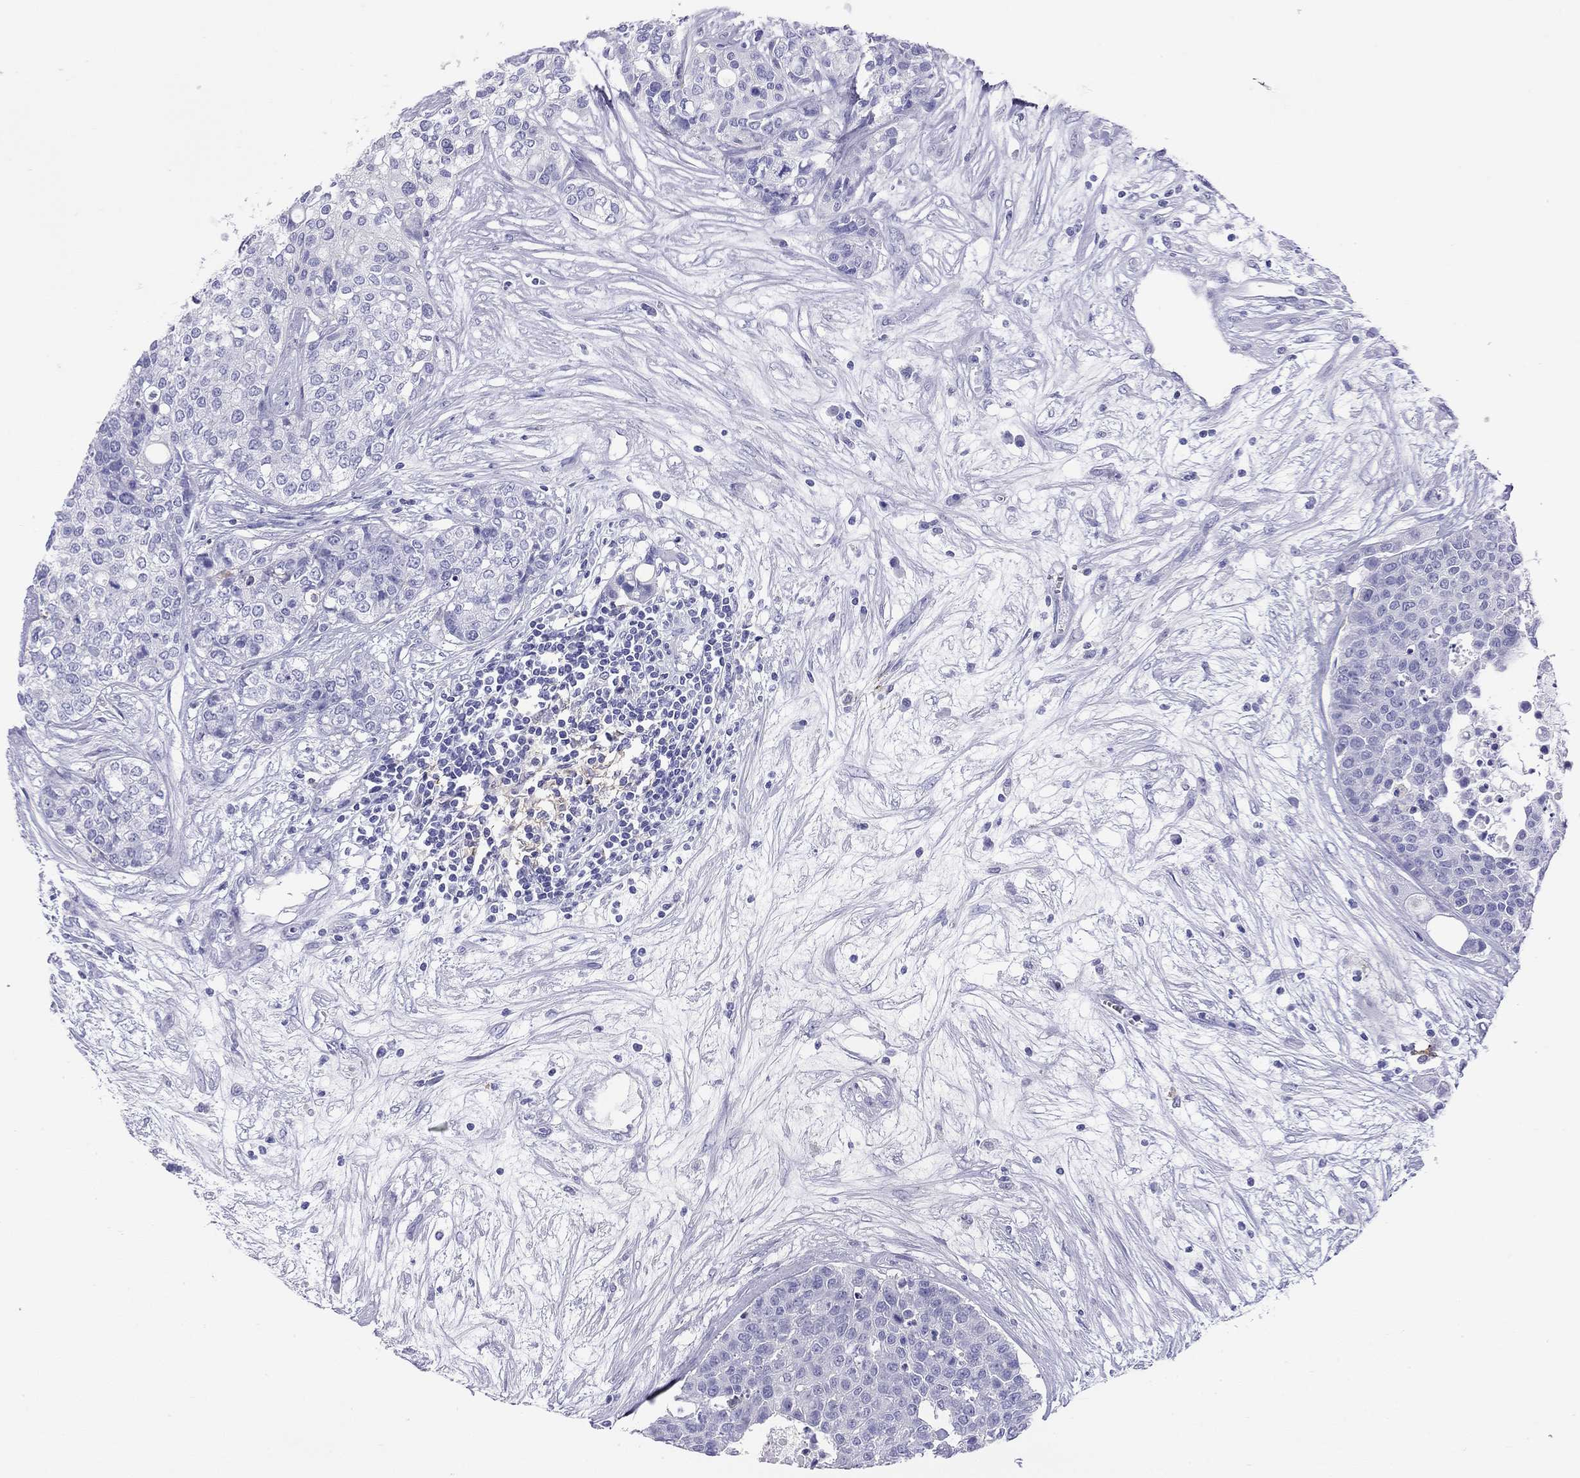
{"staining": {"intensity": "negative", "quantity": "none", "location": "none"}, "tissue": "carcinoid", "cell_type": "Tumor cells", "image_type": "cancer", "snomed": [{"axis": "morphology", "description": "Carcinoid, malignant, NOS"}, {"axis": "topography", "description": "Colon"}], "caption": "An immunohistochemistry histopathology image of malignant carcinoid is shown. There is no staining in tumor cells of malignant carcinoid.", "gene": "HLA-DQB2", "patient": {"sex": "male", "age": 81}}